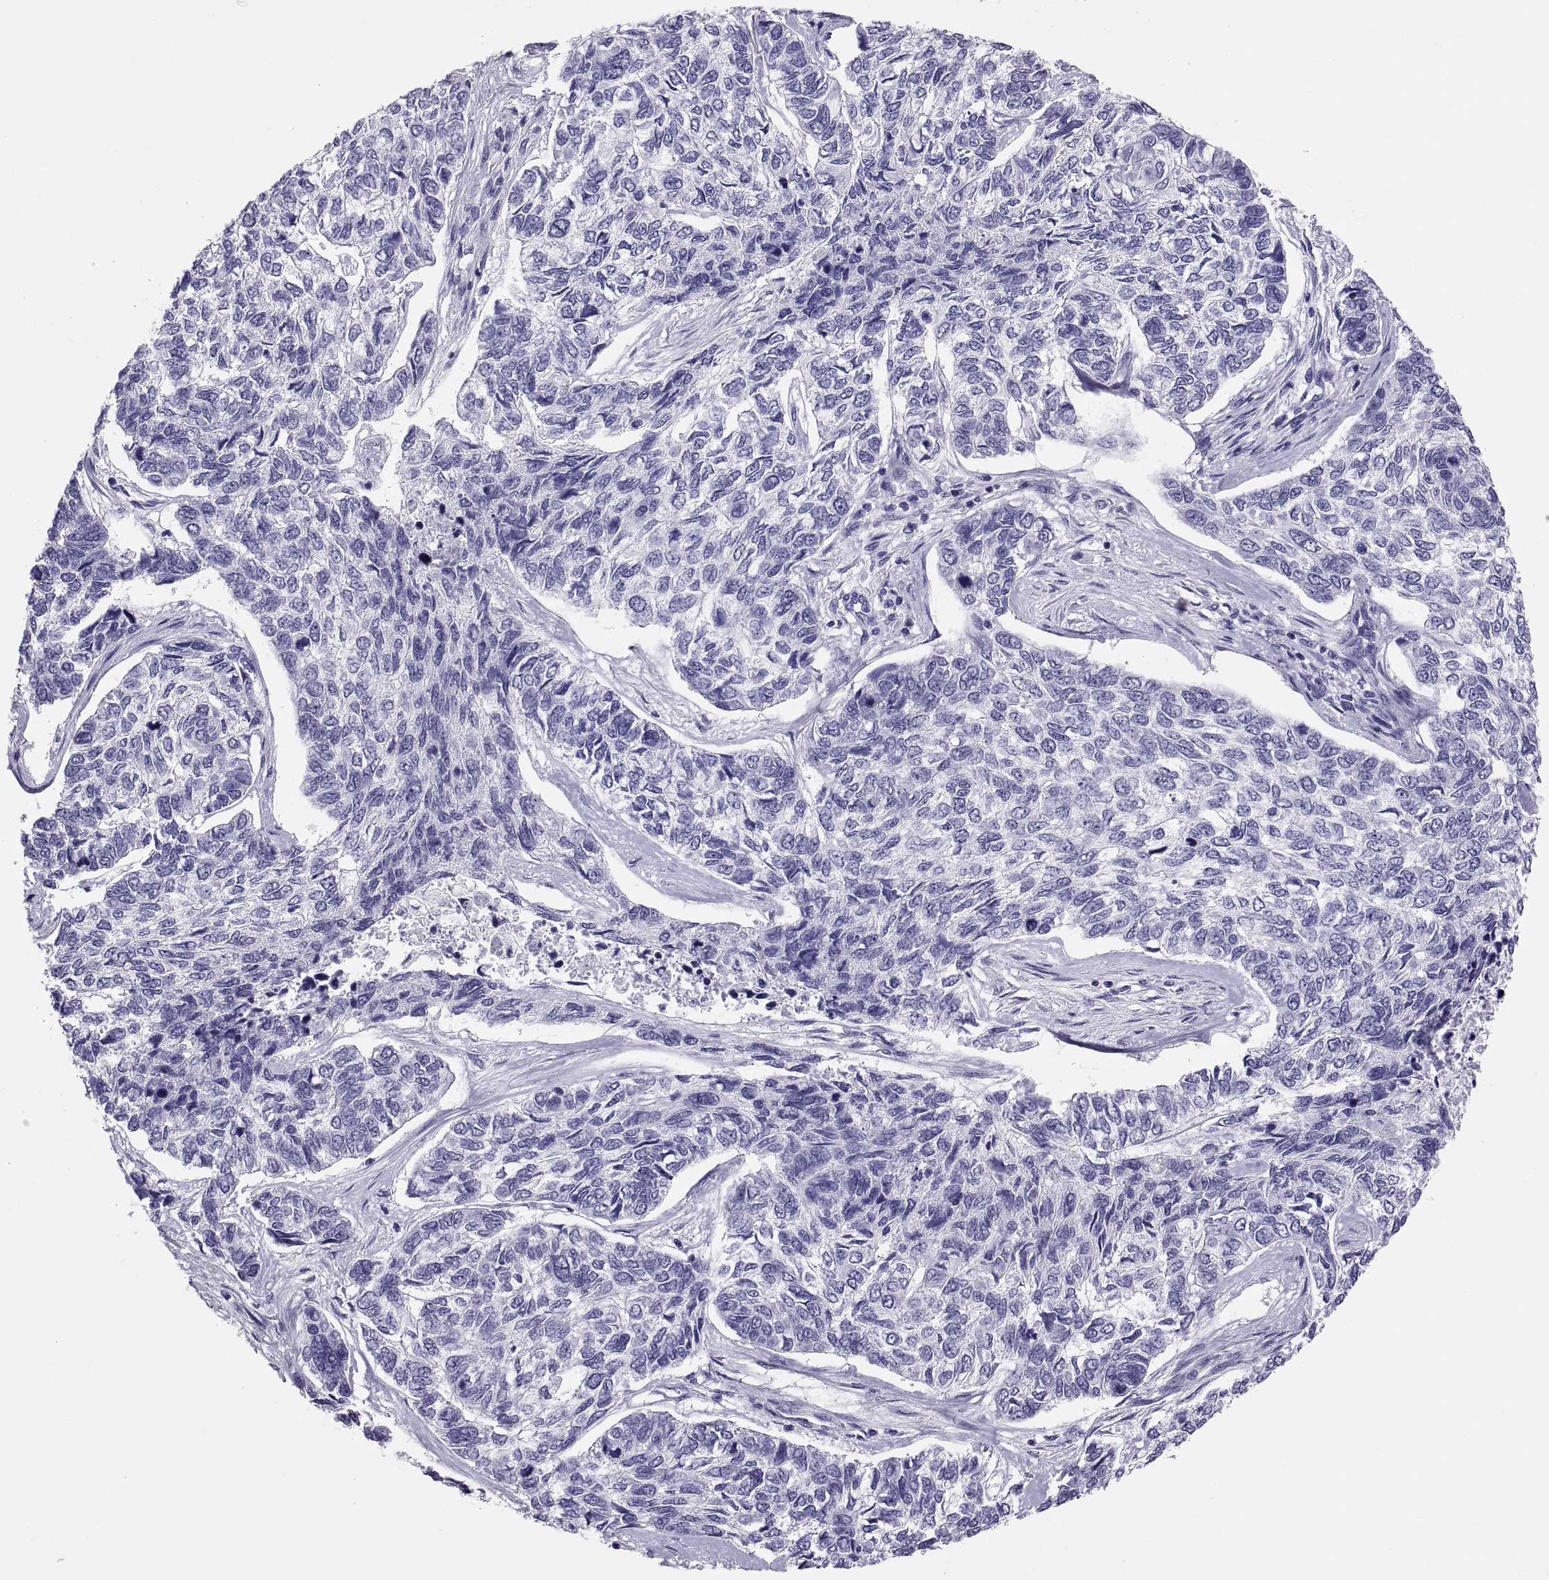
{"staining": {"intensity": "negative", "quantity": "none", "location": "none"}, "tissue": "skin cancer", "cell_type": "Tumor cells", "image_type": "cancer", "snomed": [{"axis": "morphology", "description": "Basal cell carcinoma"}, {"axis": "topography", "description": "Skin"}], "caption": "The histopathology image reveals no staining of tumor cells in basal cell carcinoma (skin).", "gene": "FAM170A", "patient": {"sex": "female", "age": 65}}